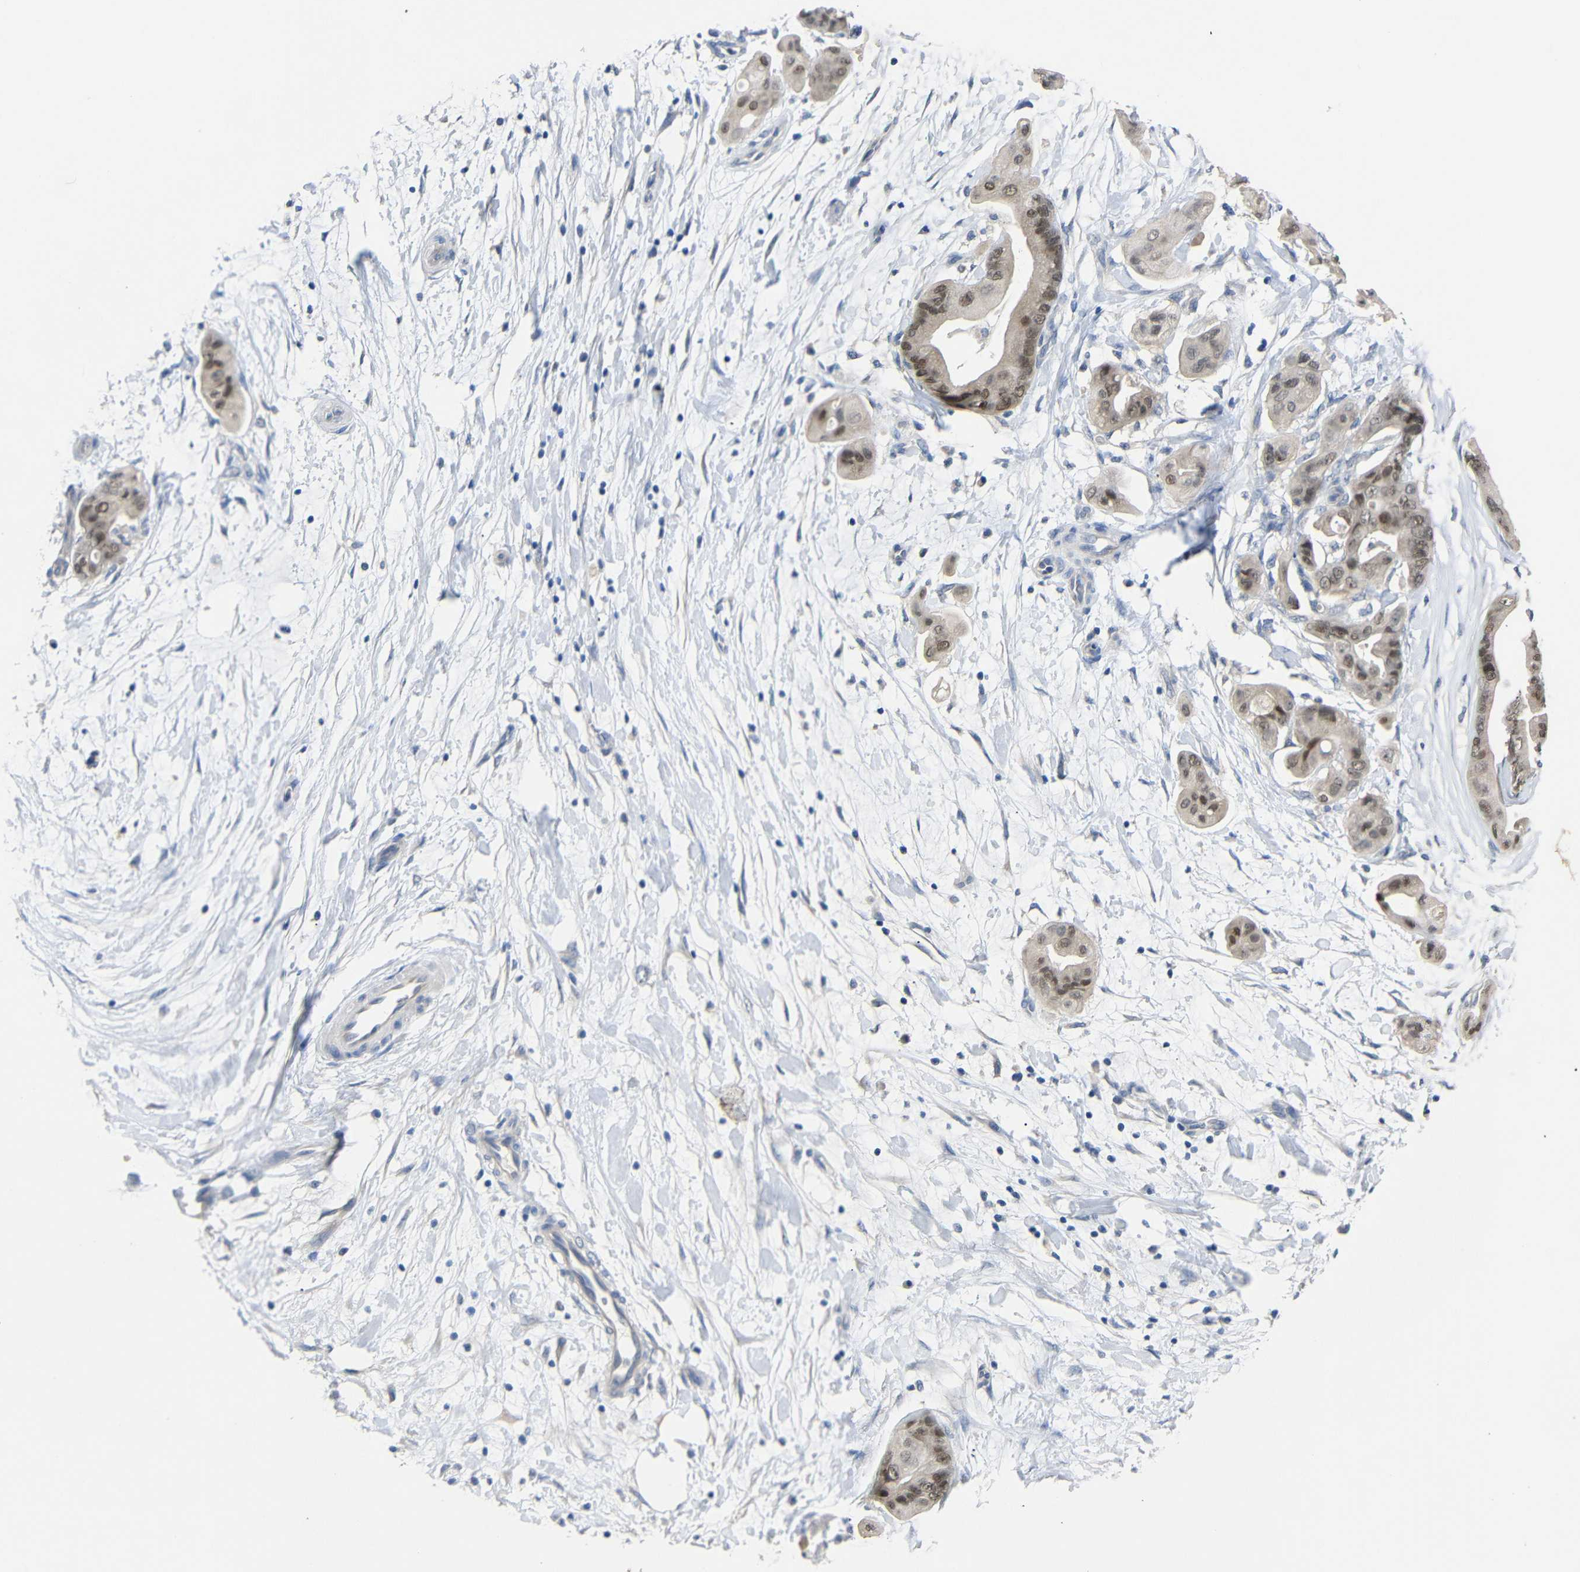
{"staining": {"intensity": "moderate", "quantity": ">75%", "location": "cytoplasmic/membranous,nuclear"}, "tissue": "pancreatic cancer", "cell_type": "Tumor cells", "image_type": "cancer", "snomed": [{"axis": "morphology", "description": "Adenocarcinoma, NOS"}, {"axis": "topography", "description": "Pancreas"}], "caption": "This is a histology image of immunohistochemistry staining of pancreatic adenocarcinoma, which shows moderate positivity in the cytoplasmic/membranous and nuclear of tumor cells.", "gene": "HNF1A", "patient": {"sex": "female", "age": 75}}